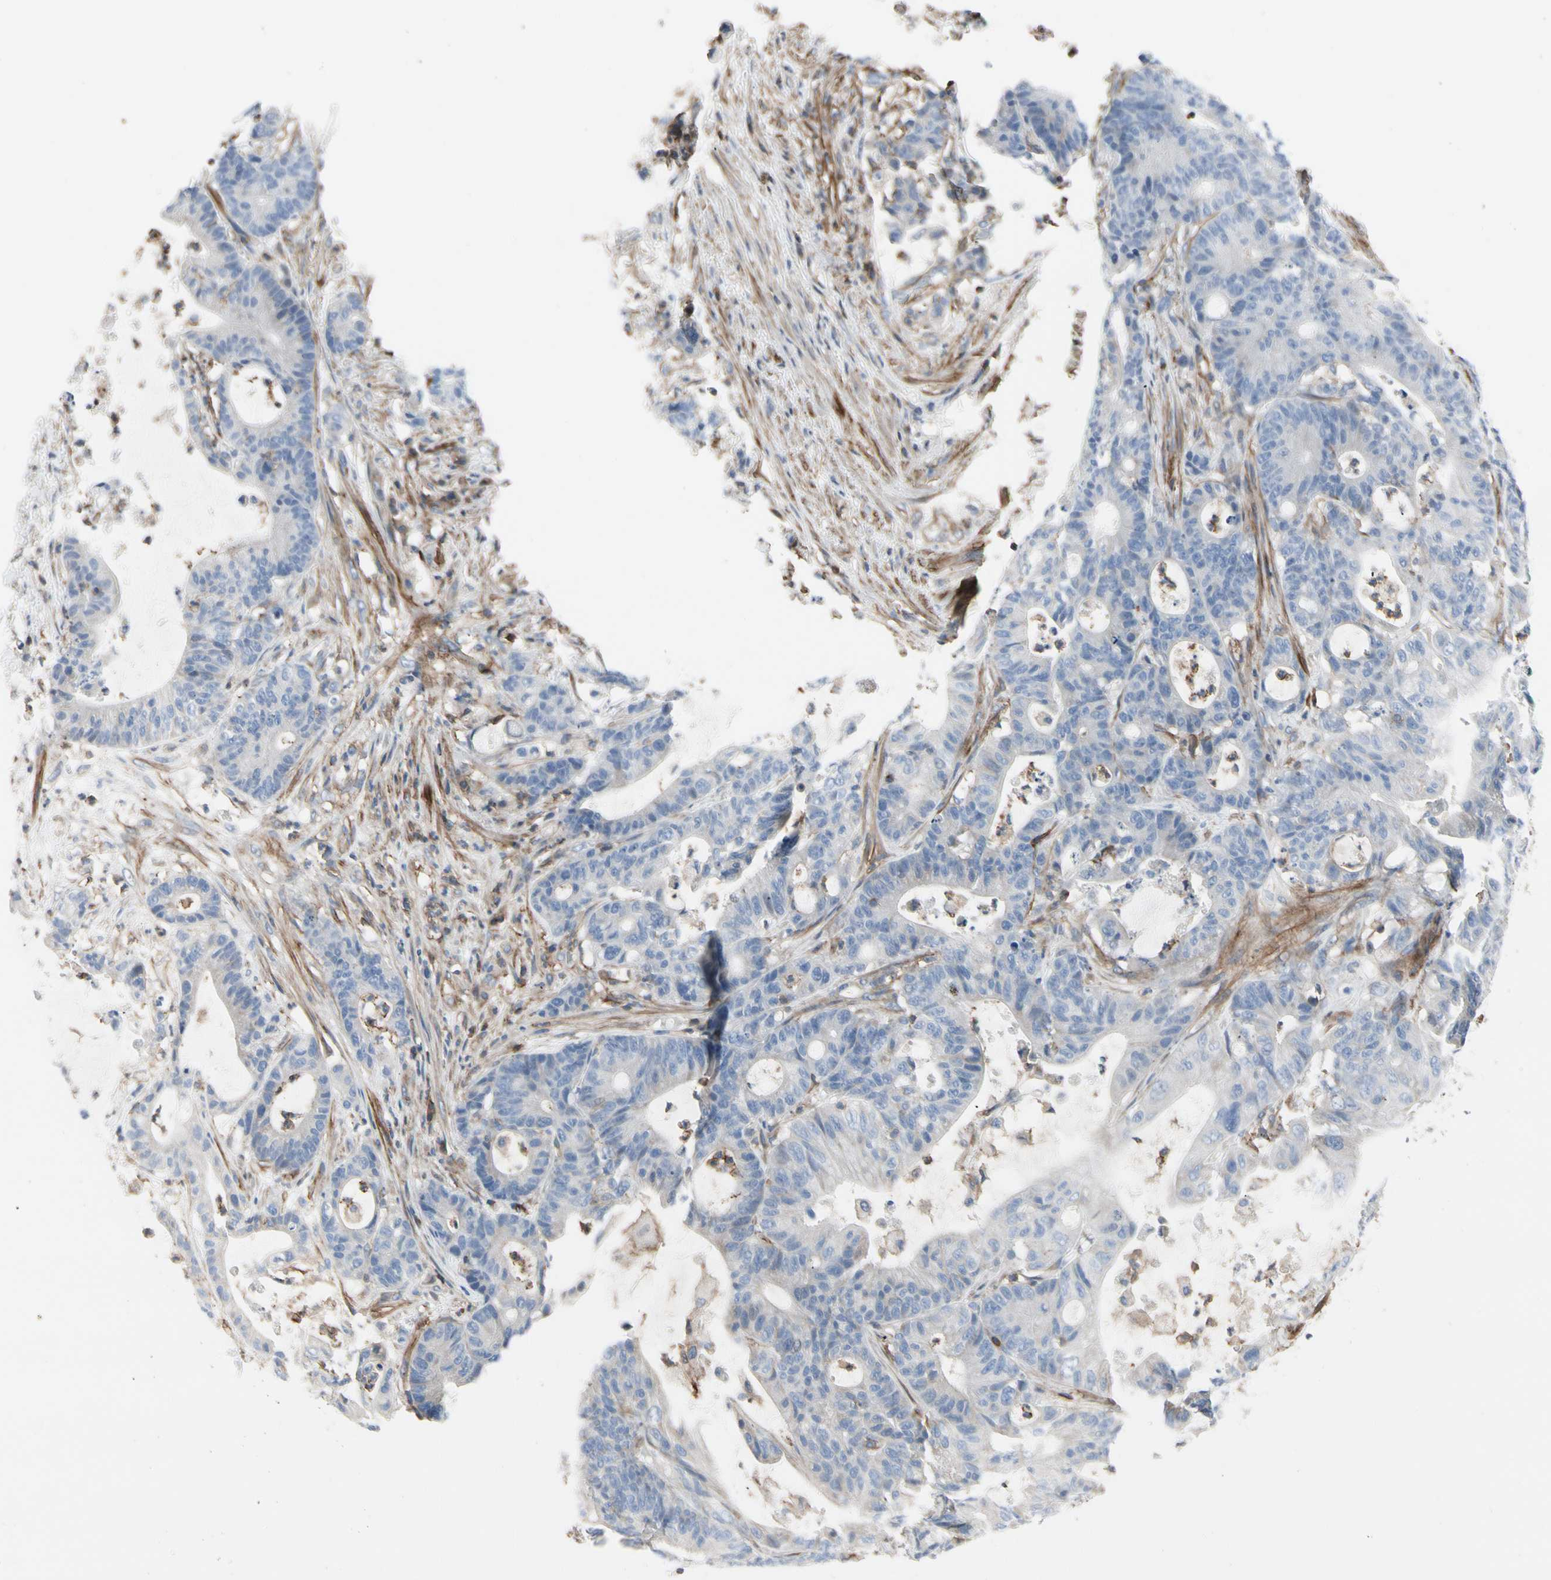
{"staining": {"intensity": "negative", "quantity": "none", "location": "none"}, "tissue": "colorectal cancer", "cell_type": "Tumor cells", "image_type": "cancer", "snomed": [{"axis": "morphology", "description": "Adenocarcinoma, NOS"}, {"axis": "topography", "description": "Colon"}], "caption": "There is no significant expression in tumor cells of colorectal adenocarcinoma. The staining was performed using DAB (3,3'-diaminobenzidine) to visualize the protein expression in brown, while the nuclei were stained in blue with hematoxylin (Magnification: 20x).", "gene": "CLEC2B", "patient": {"sex": "female", "age": 84}}